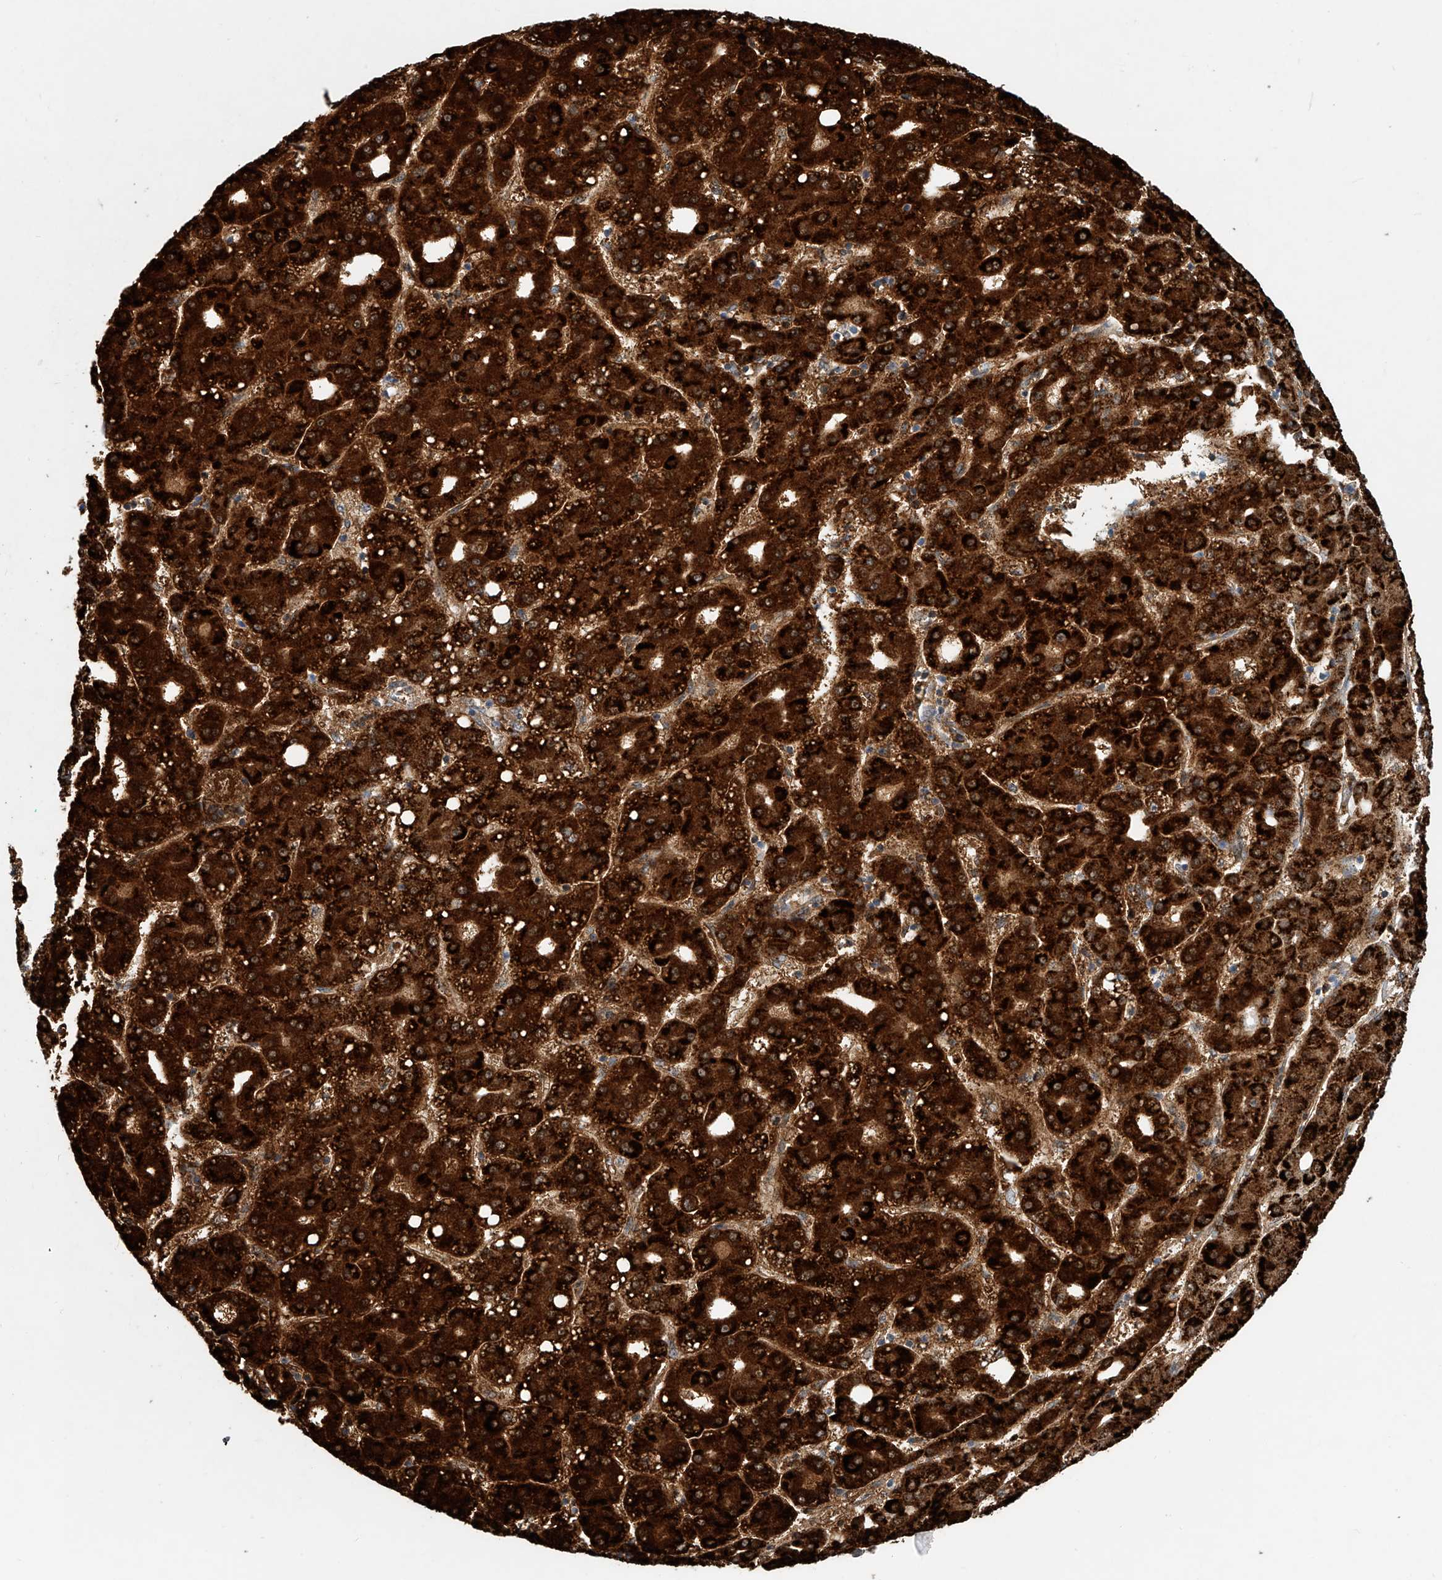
{"staining": {"intensity": "strong", "quantity": ">75%", "location": "cytoplasmic/membranous"}, "tissue": "liver cancer", "cell_type": "Tumor cells", "image_type": "cancer", "snomed": [{"axis": "morphology", "description": "Carcinoma, Hepatocellular, NOS"}, {"axis": "topography", "description": "Liver"}], "caption": "A micrograph showing strong cytoplasmic/membranous staining in about >75% of tumor cells in liver hepatocellular carcinoma, as visualized by brown immunohistochemical staining.", "gene": "PTPRA", "patient": {"sex": "male", "age": 65}}